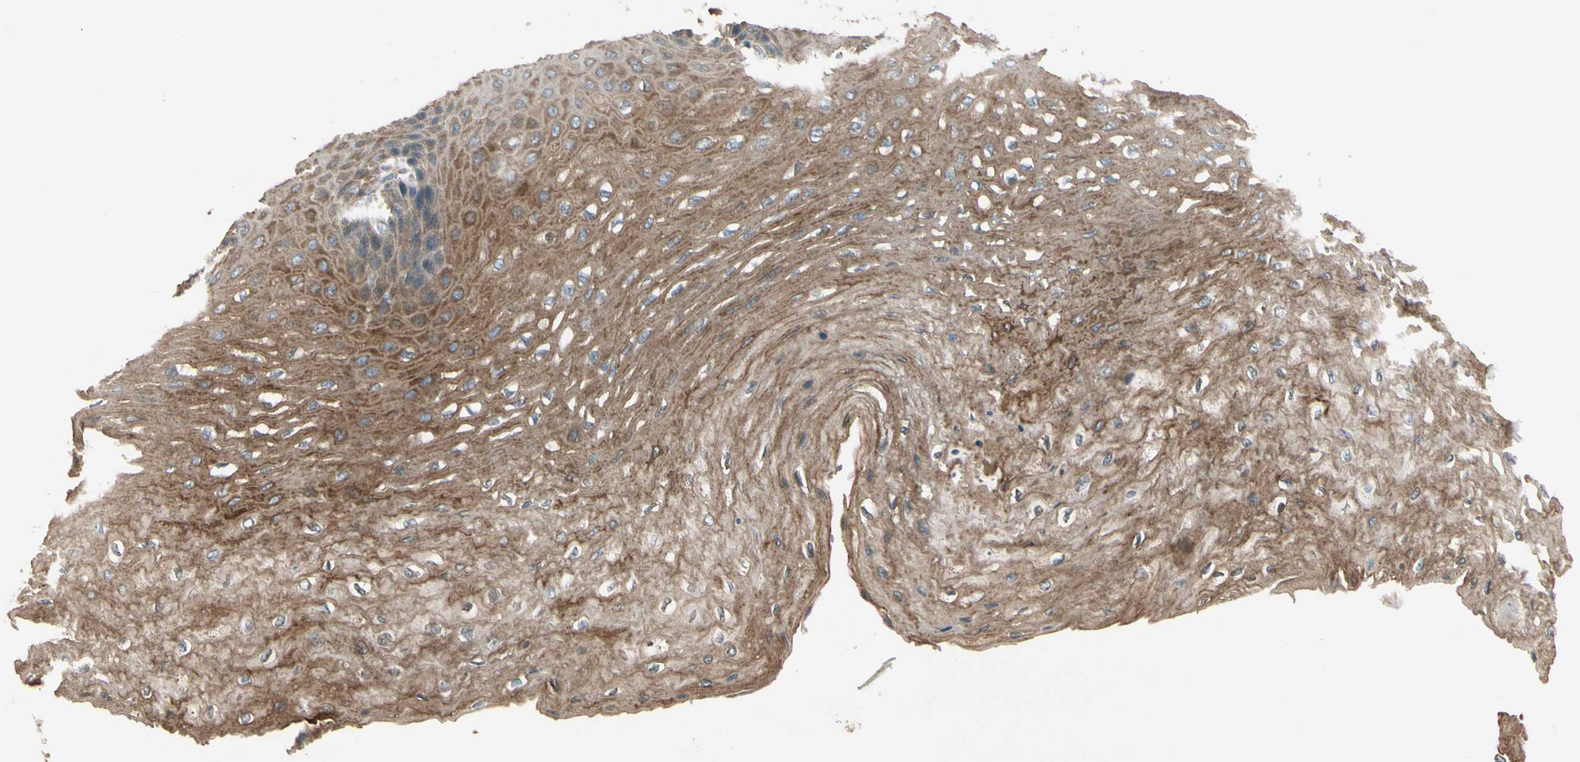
{"staining": {"intensity": "moderate", "quantity": ">75%", "location": "cytoplasmic/membranous"}, "tissue": "esophagus", "cell_type": "Squamous epithelial cells", "image_type": "normal", "snomed": [{"axis": "morphology", "description": "Normal tissue, NOS"}, {"axis": "topography", "description": "Esophagus"}], "caption": "Protein analysis of unremarkable esophagus shows moderate cytoplasmic/membranous staining in about >75% of squamous epithelial cells. (Stains: DAB (3,3'-diaminobenzidine) in brown, nuclei in blue, Microscopy: brightfield microscopy at high magnification).", "gene": "TNFRSF21", "patient": {"sex": "female", "age": 72}}